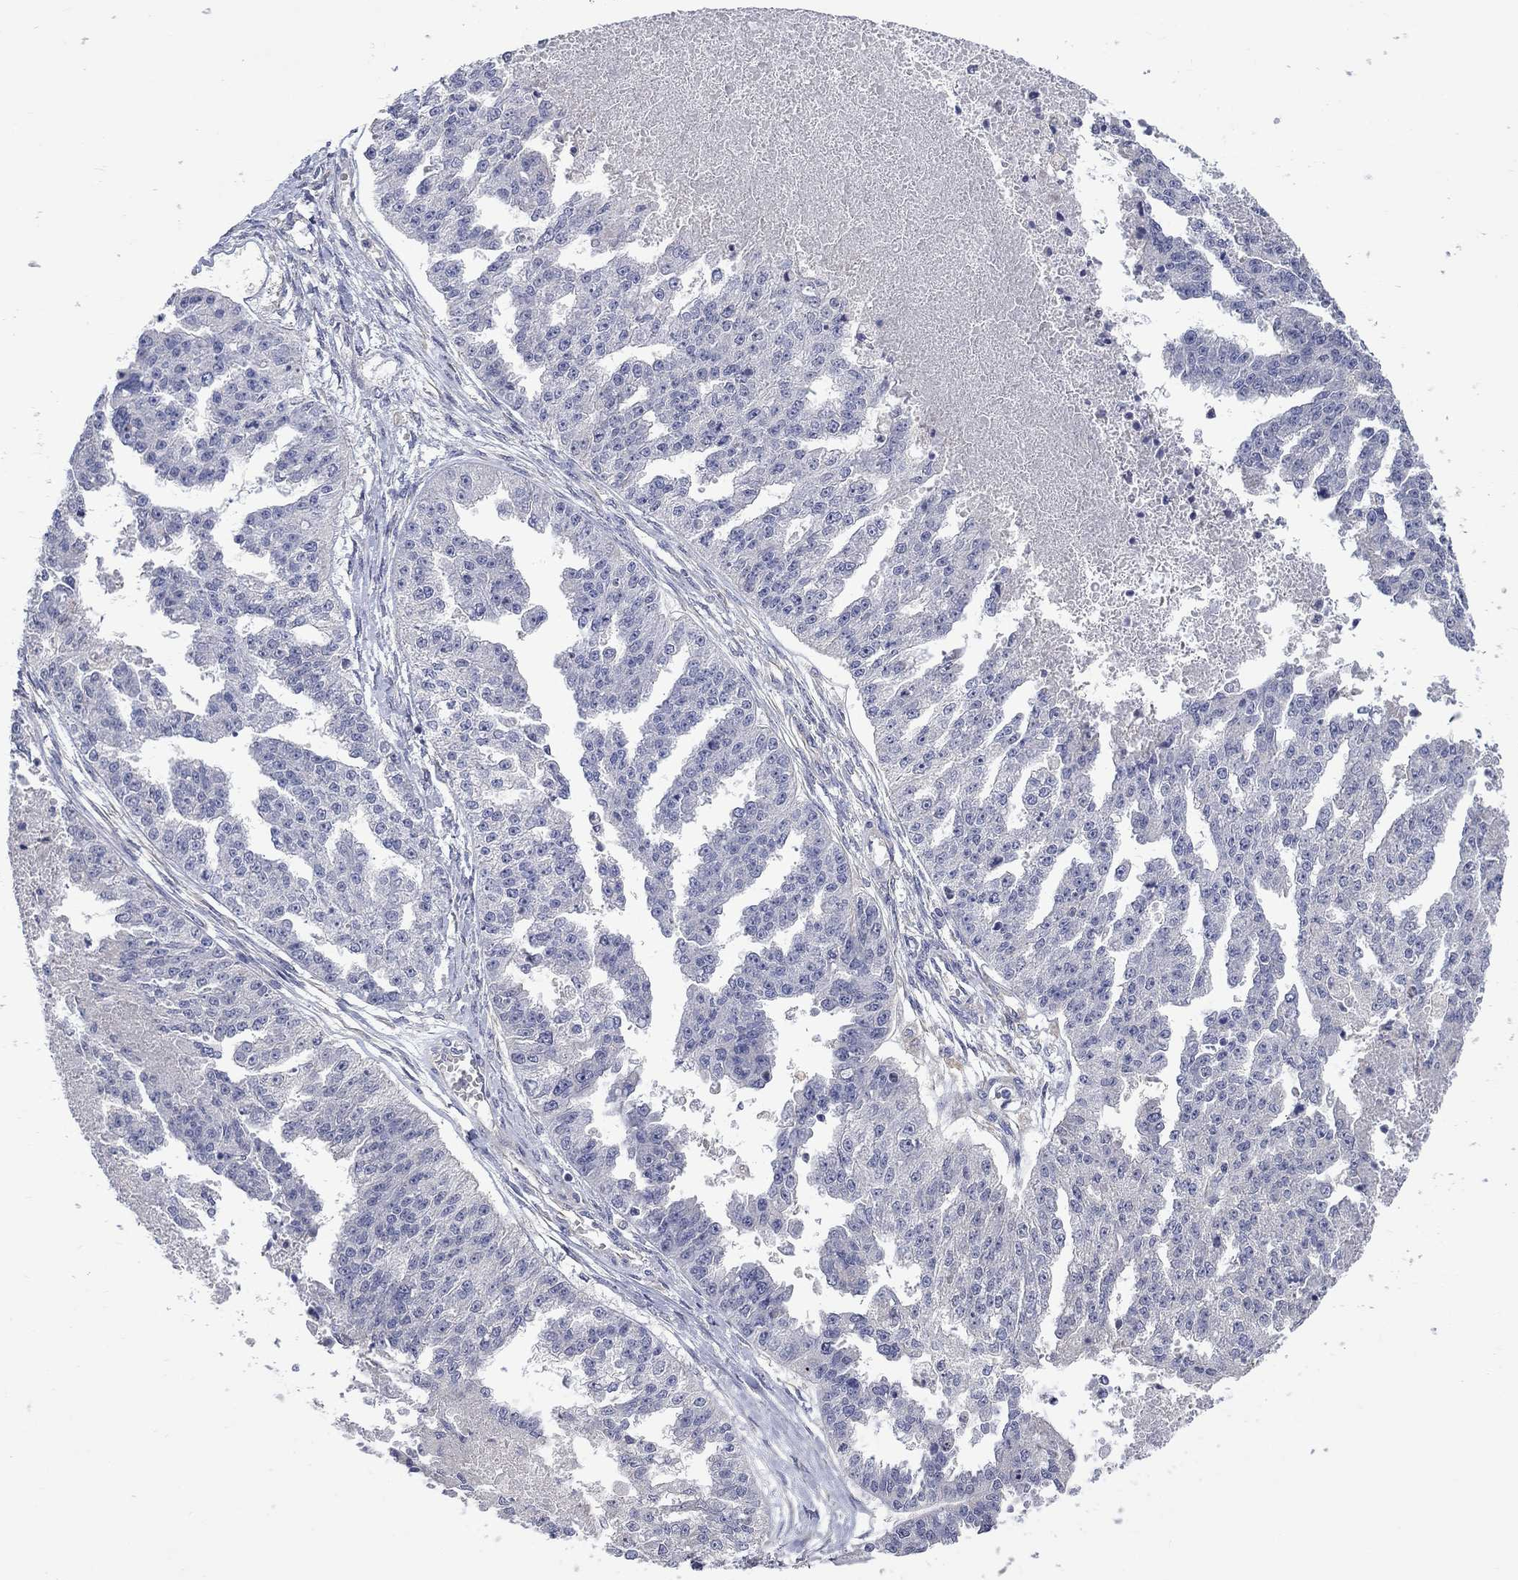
{"staining": {"intensity": "negative", "quantity": "none", "location": "none"}, "tissue": "ovarian cancer", "cell_type": "Tumor cells", "image_type": "cancer", "snomed": [{"axis": "morphology", "description": "Cystadenocarcinoma, serous, NOS"}, {"axis": "topography", "description": "Ovary"}], "caption": "A micrograph of ovarian serous cystadenocarcinoma stained for a protein displays no brown staining in tumor cells.", "gene": "CAMKK2", "patient": {"sex": "female", "age": 58}}